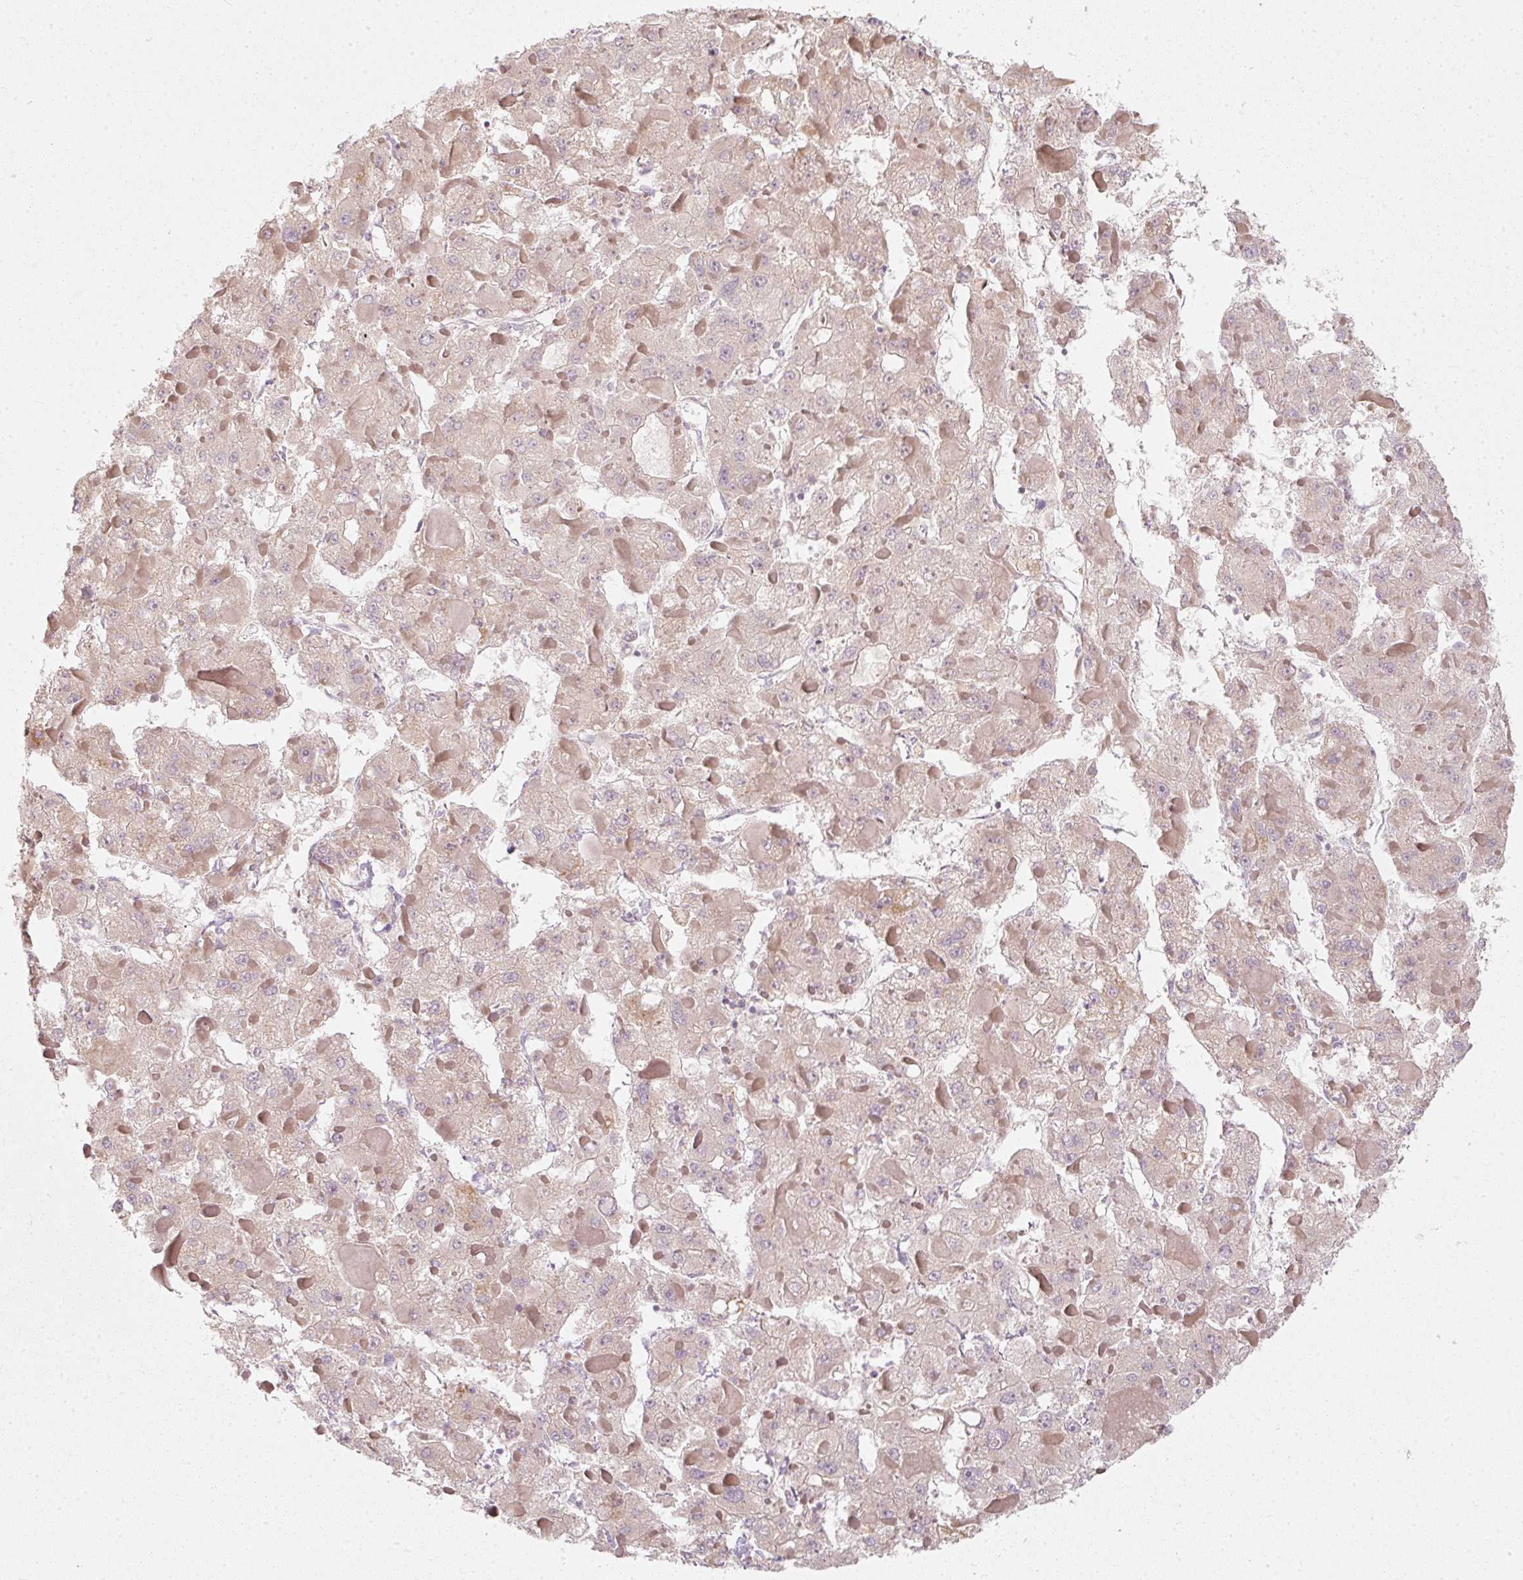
{"staining": {"intensity": "negative", "quantity": "none", "location": "none"}, "tissue": "liver cancer", "cell_type": "Tumor cells", "image_type": "cancer", "snomed": [{"axis": "morphology", "description": "Carcinoma, Hepatocellular, NOS"}, {"axis": "topography", "description": "Liver"}], "caption": "A micrograph of human liver cancer is negative for staining in tumor cells. (Brightfield microscopy of DAB immunohistochemistry (IHC) at high magnification).", "gene": "DUT", "patient": {"sex": "female", "age": 73}}